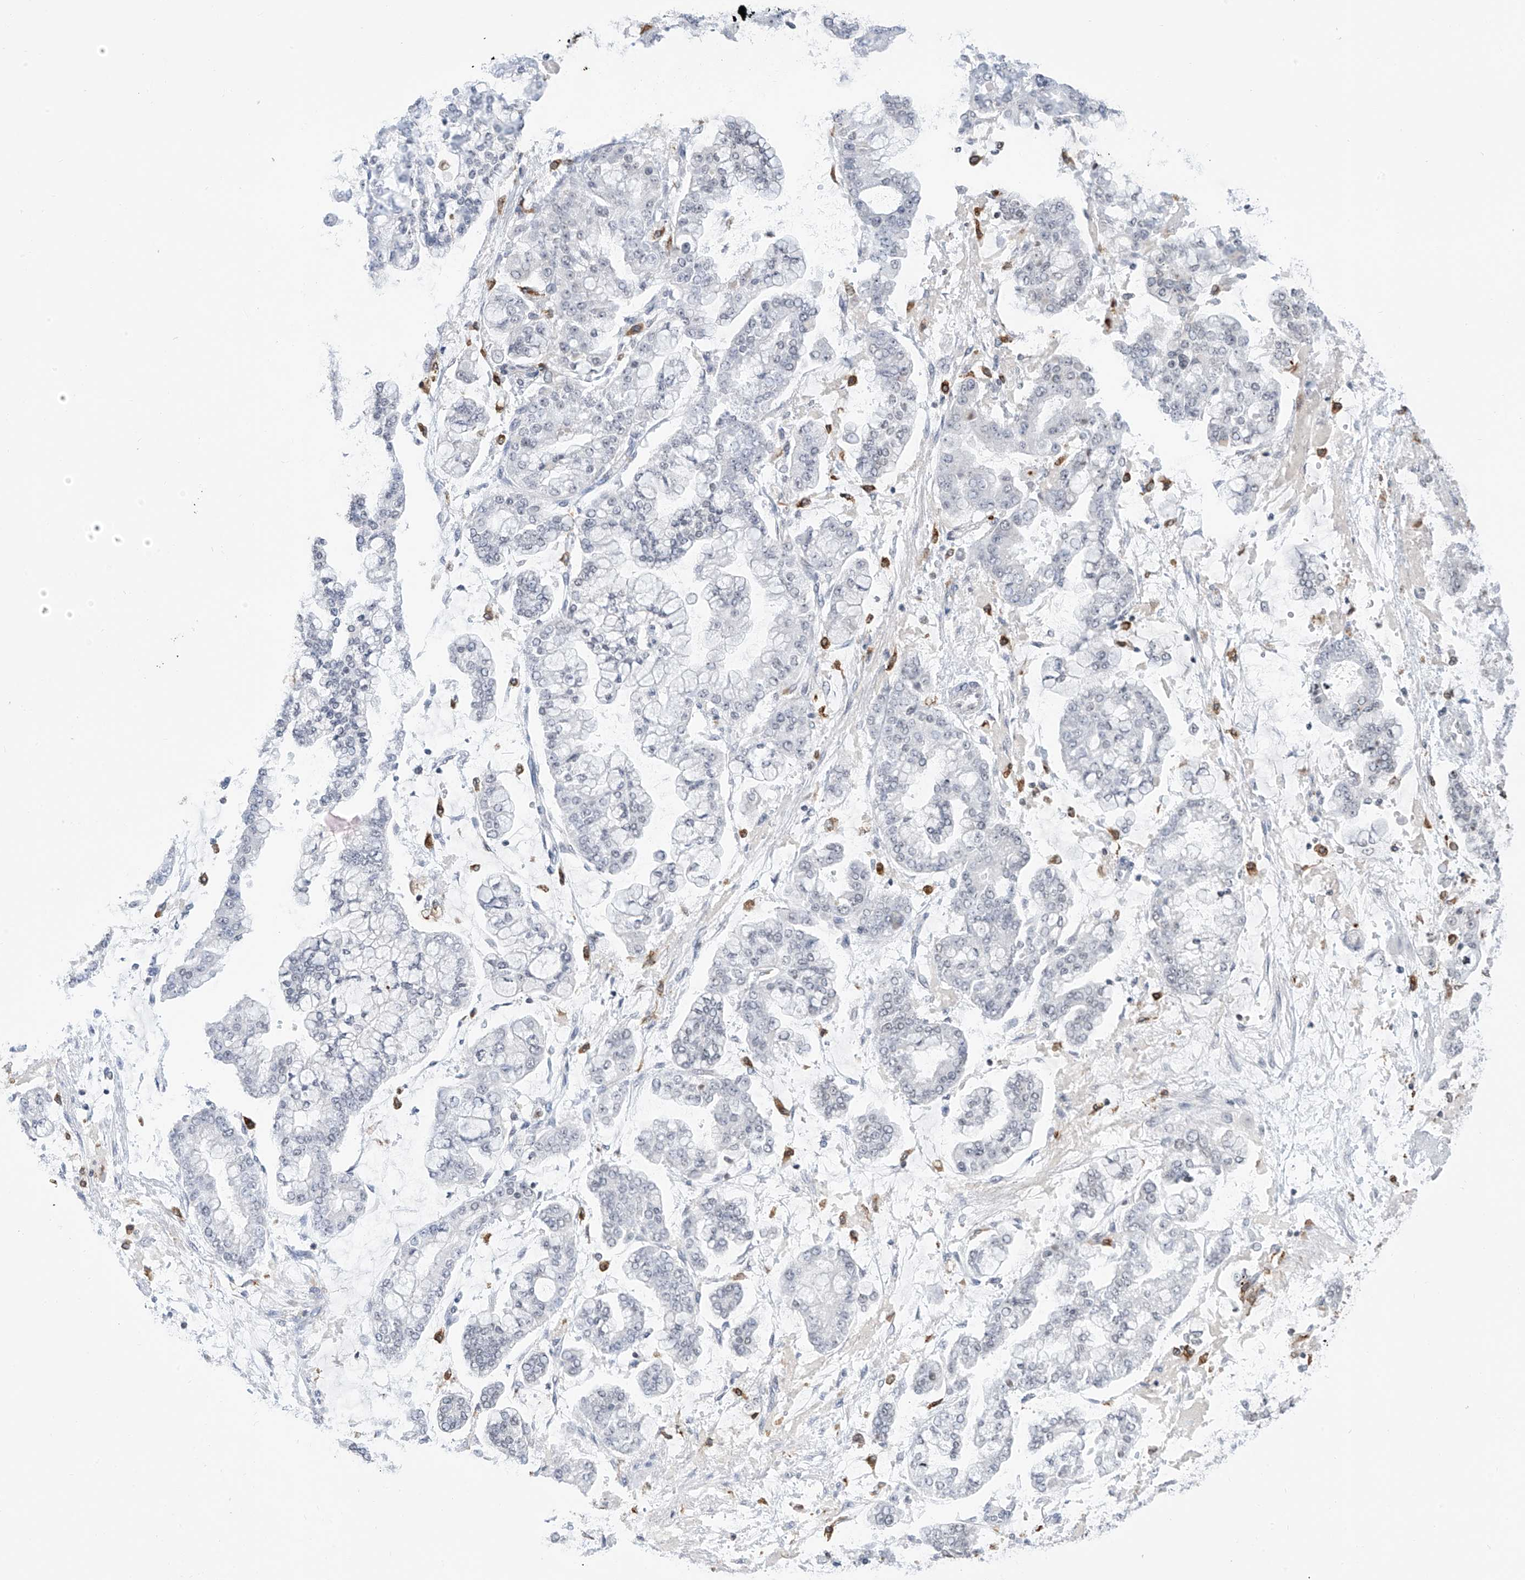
{"staining": {"intensity": "negative", "quantity": "none", "location": "none"}, "tissue": "stomach cancer", "cell_type": "Tumor cells", "image_type": "cancer", "snomed": [{"axis": "morphology", "description": "Normal tissue, NOS"}, {"axis": "morphology", "description": "Adenocarcinoma, NOS"}, {"axis": "topography", "description": "Stomach, upper"}, {"axis": "topography", "description": "Stomach"}], "caption": "An image of human adenocarcinoma (stomach) is negative for staining in tumor cells.", "gene": "TBXAS1", "patient": {"sex": "male", "age": 76}}